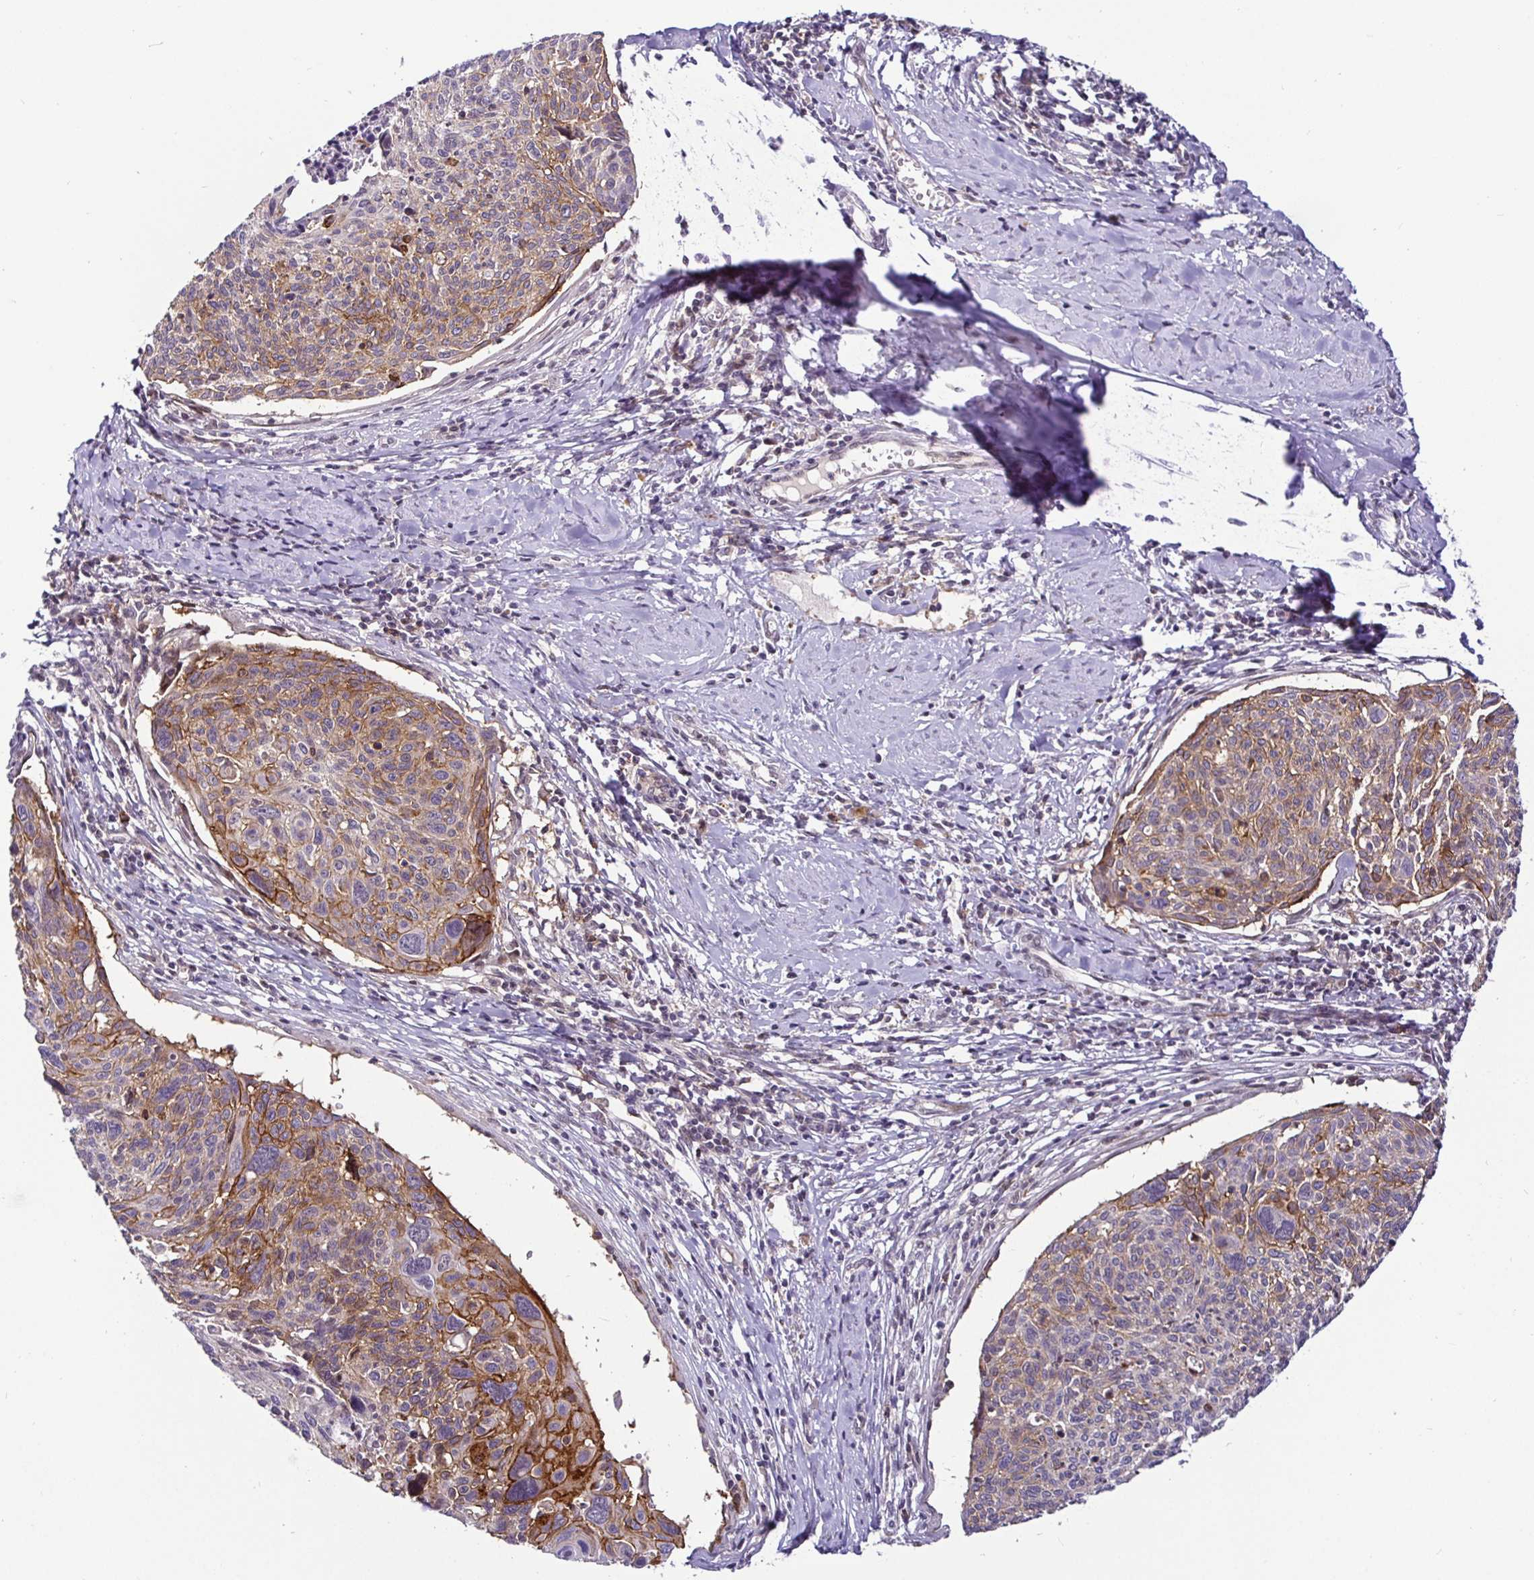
{"staining": {"intensity": "moderate", "quantity": ">75%", "location": "cytoplasmic/membranous"}, "tissue": "cervical cancer", "cell_type": "Tumor cells", "image_type": "cancer", "snomed": [{"axis": "morphology", "description": "Squamous cell carcinoma, NOS"}, {"axis": "topography", "description": "Cervix"}], "caption": "Protein positivity by IHC exhibits moderate cytoplasmic/membranous expression in approximately >75% of tumor cells in cervical cancer.", "gene": "NUP188", "patient": {"sex": "female", "age": 49}}